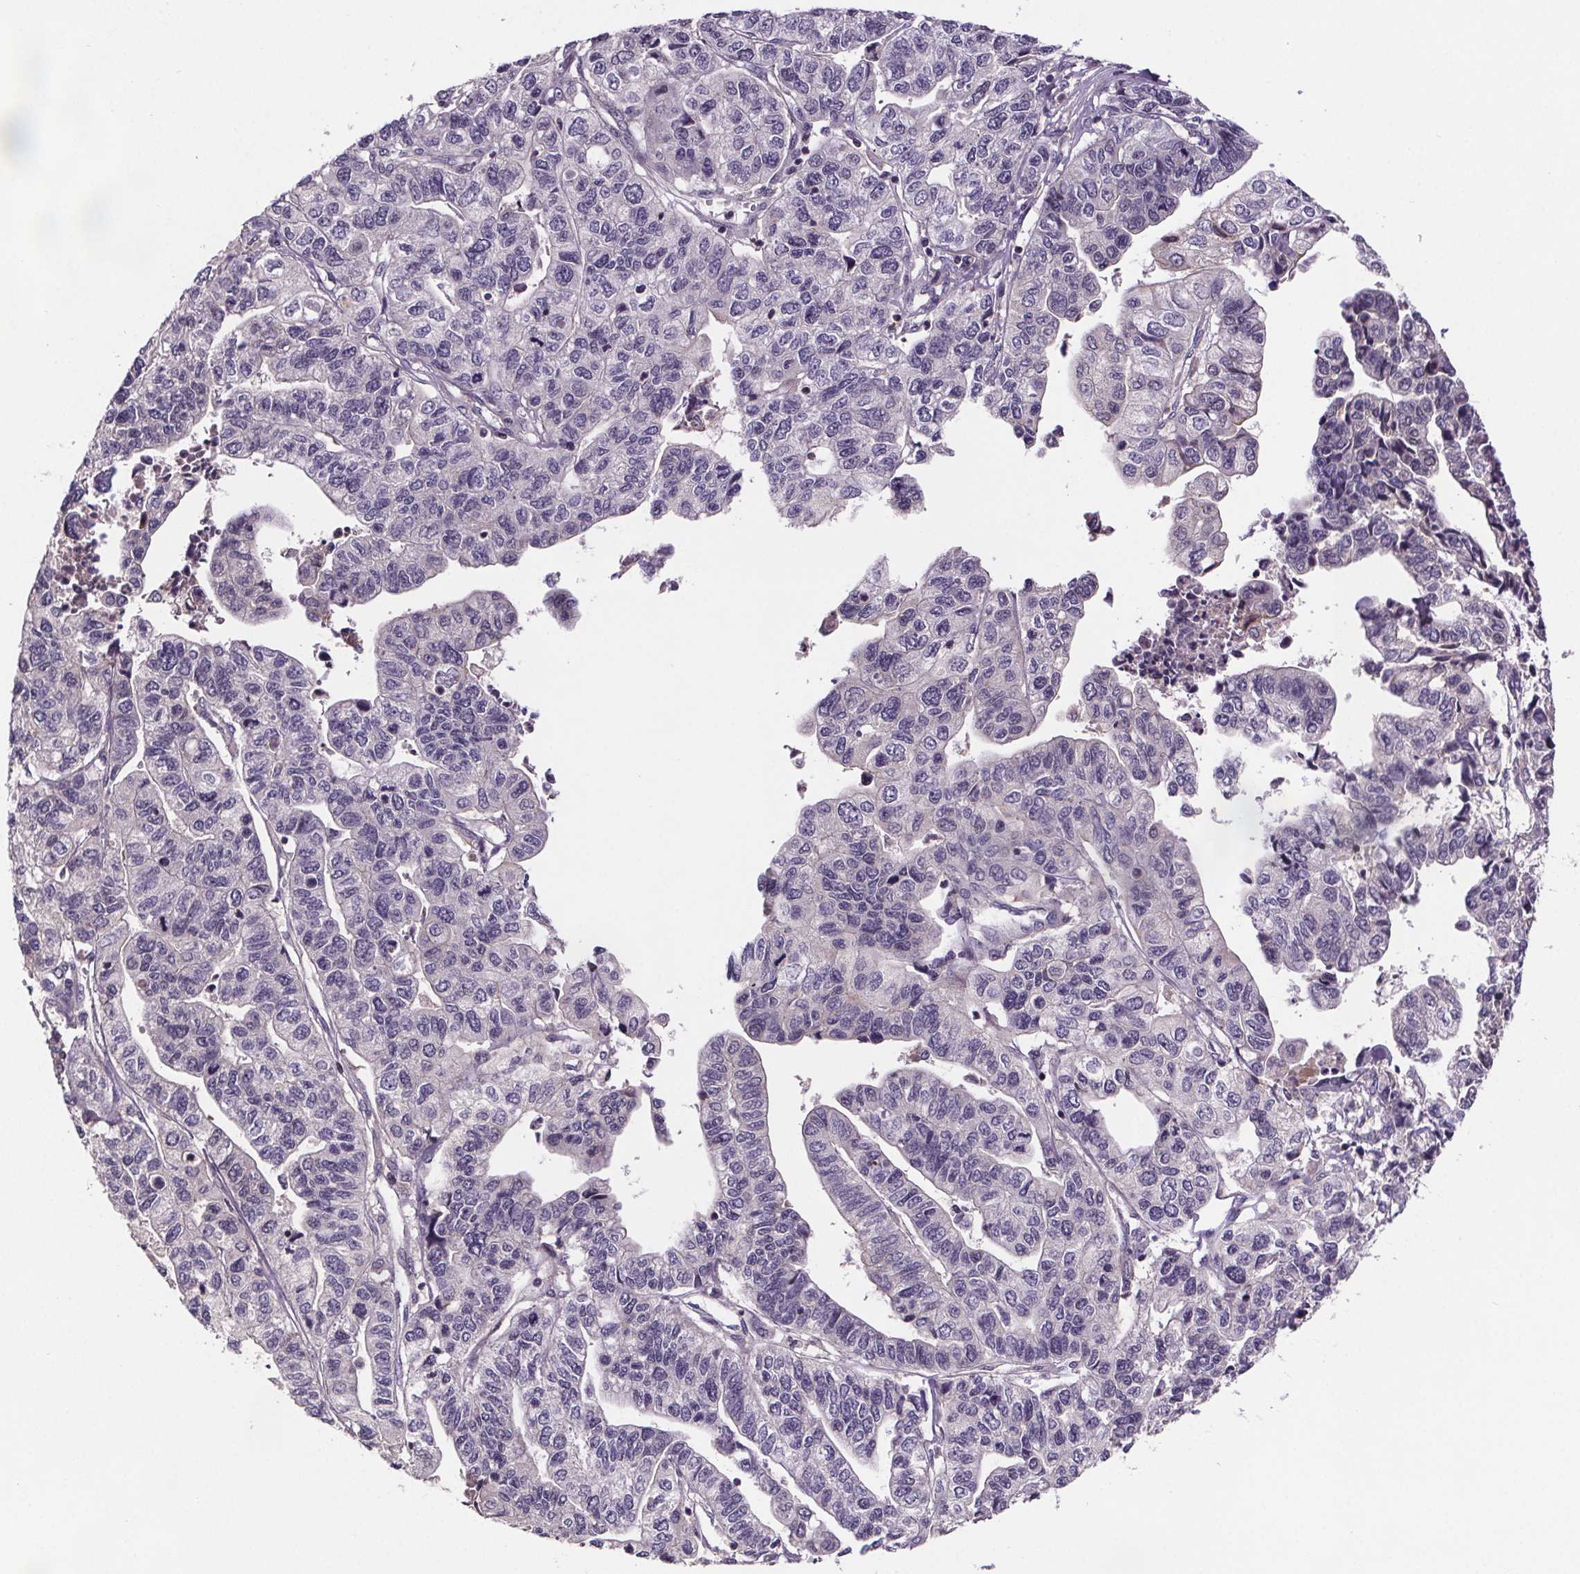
{"staining": {"intensity": "negative", "quantity": "none", "location": "none"}, "tissue": "stomach cancer", "cell_type": "Tumor cells", "image_type": "cancer", "snomed": [{"axis": "morphology", "description": "Adenocarcinoma, NOS"}, {"axis": "topography", "description": "Stomach, upper"}], "caption": "Tumor cells are negative for protein expression in human stomach cancer (adenocarcinoma).", "gene": "CLN3", "patient": {"sex": "female", "age": 67}}